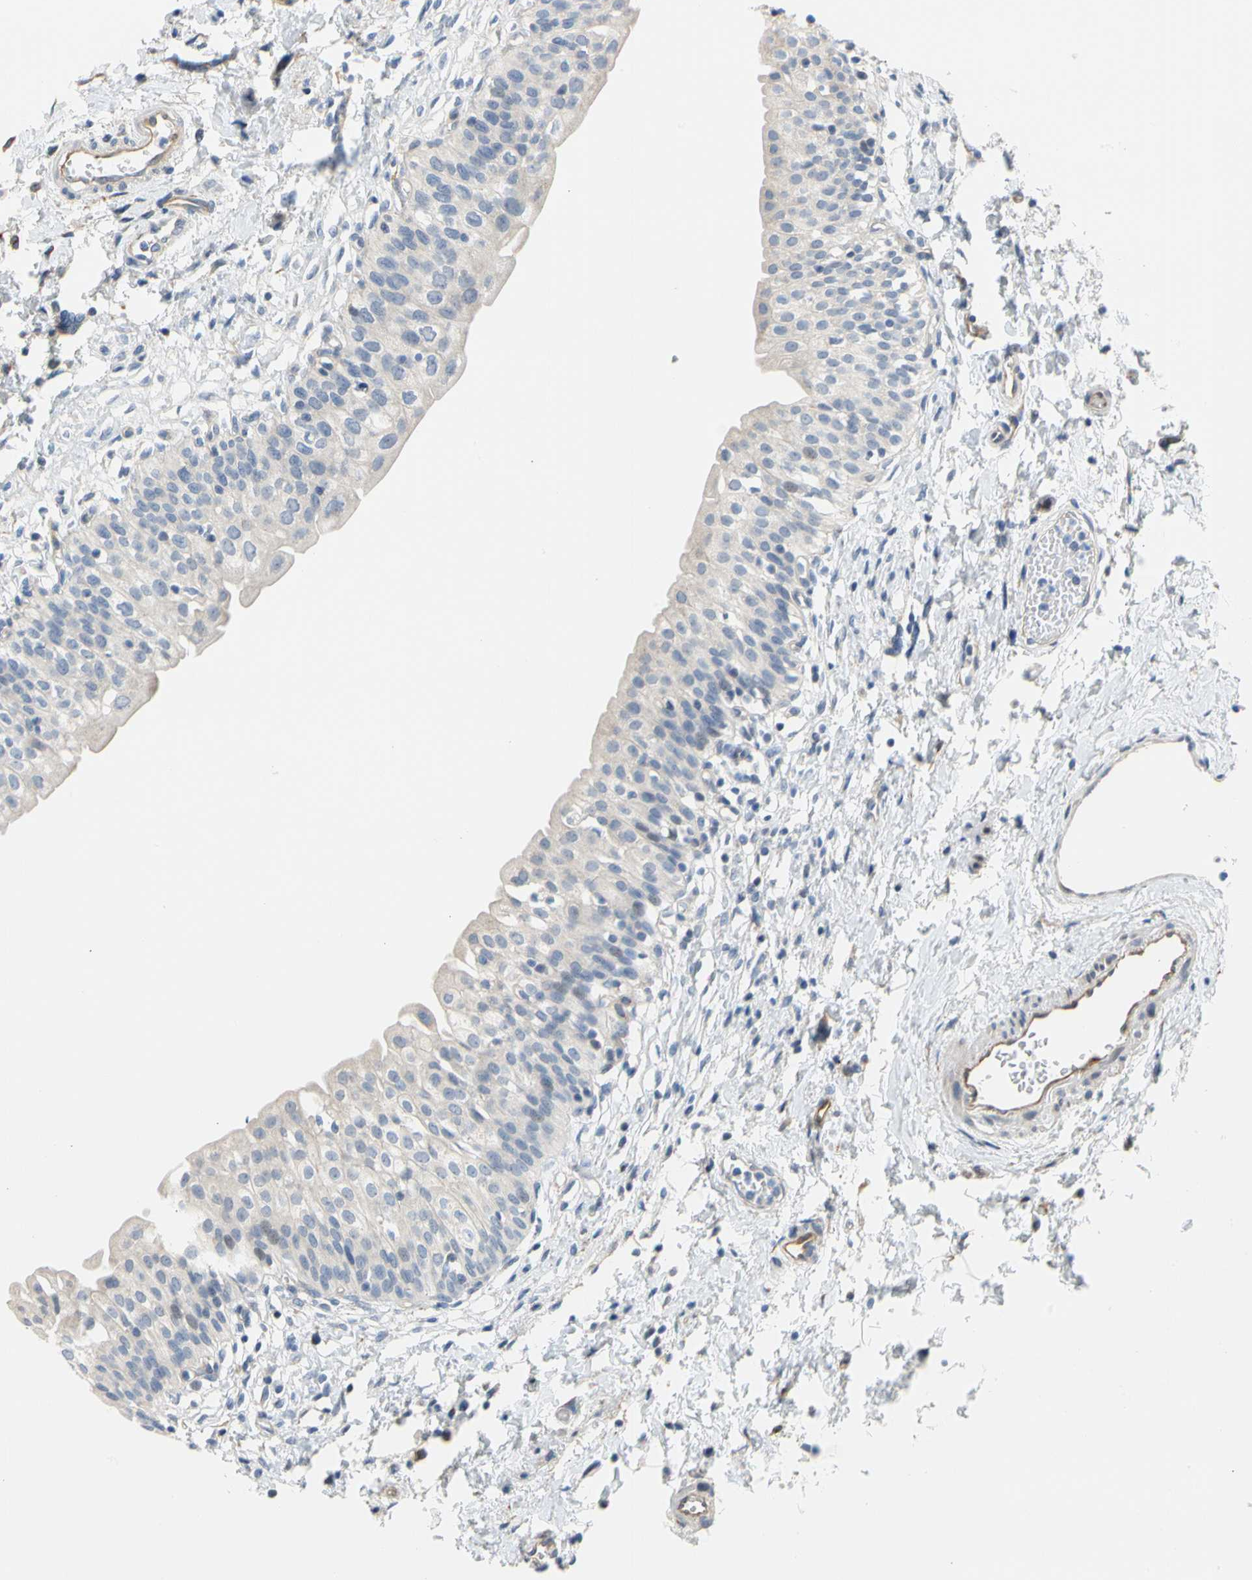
{"staining": {"intensity": "weak", "quantity": ">75%", "location": "cytoplasmic/membranous"}, "tissue": "urinary bladder", "cell_type": "Urothelial cells", "image_type": "normal", "snomed": [{"axis": "morphology", "description": "Normal tissue, NOS"}, {"axis": "topography", "description": "Urinary bladder"}], "caption": "Benign urinary bladder displays weak cytoplasmic/membranous staining in about >75% of urothelial cells, visualized by immunohistochemistry. The staining was performed using DAB (3,3'-diaminobenzidine) to visualize the protein expression in brown, while the nuclei were stained in blue with hematoxylin (Magnification: 20x).", "gene": "ZNF236", "patient": {"sex": "male", "age": 55}}